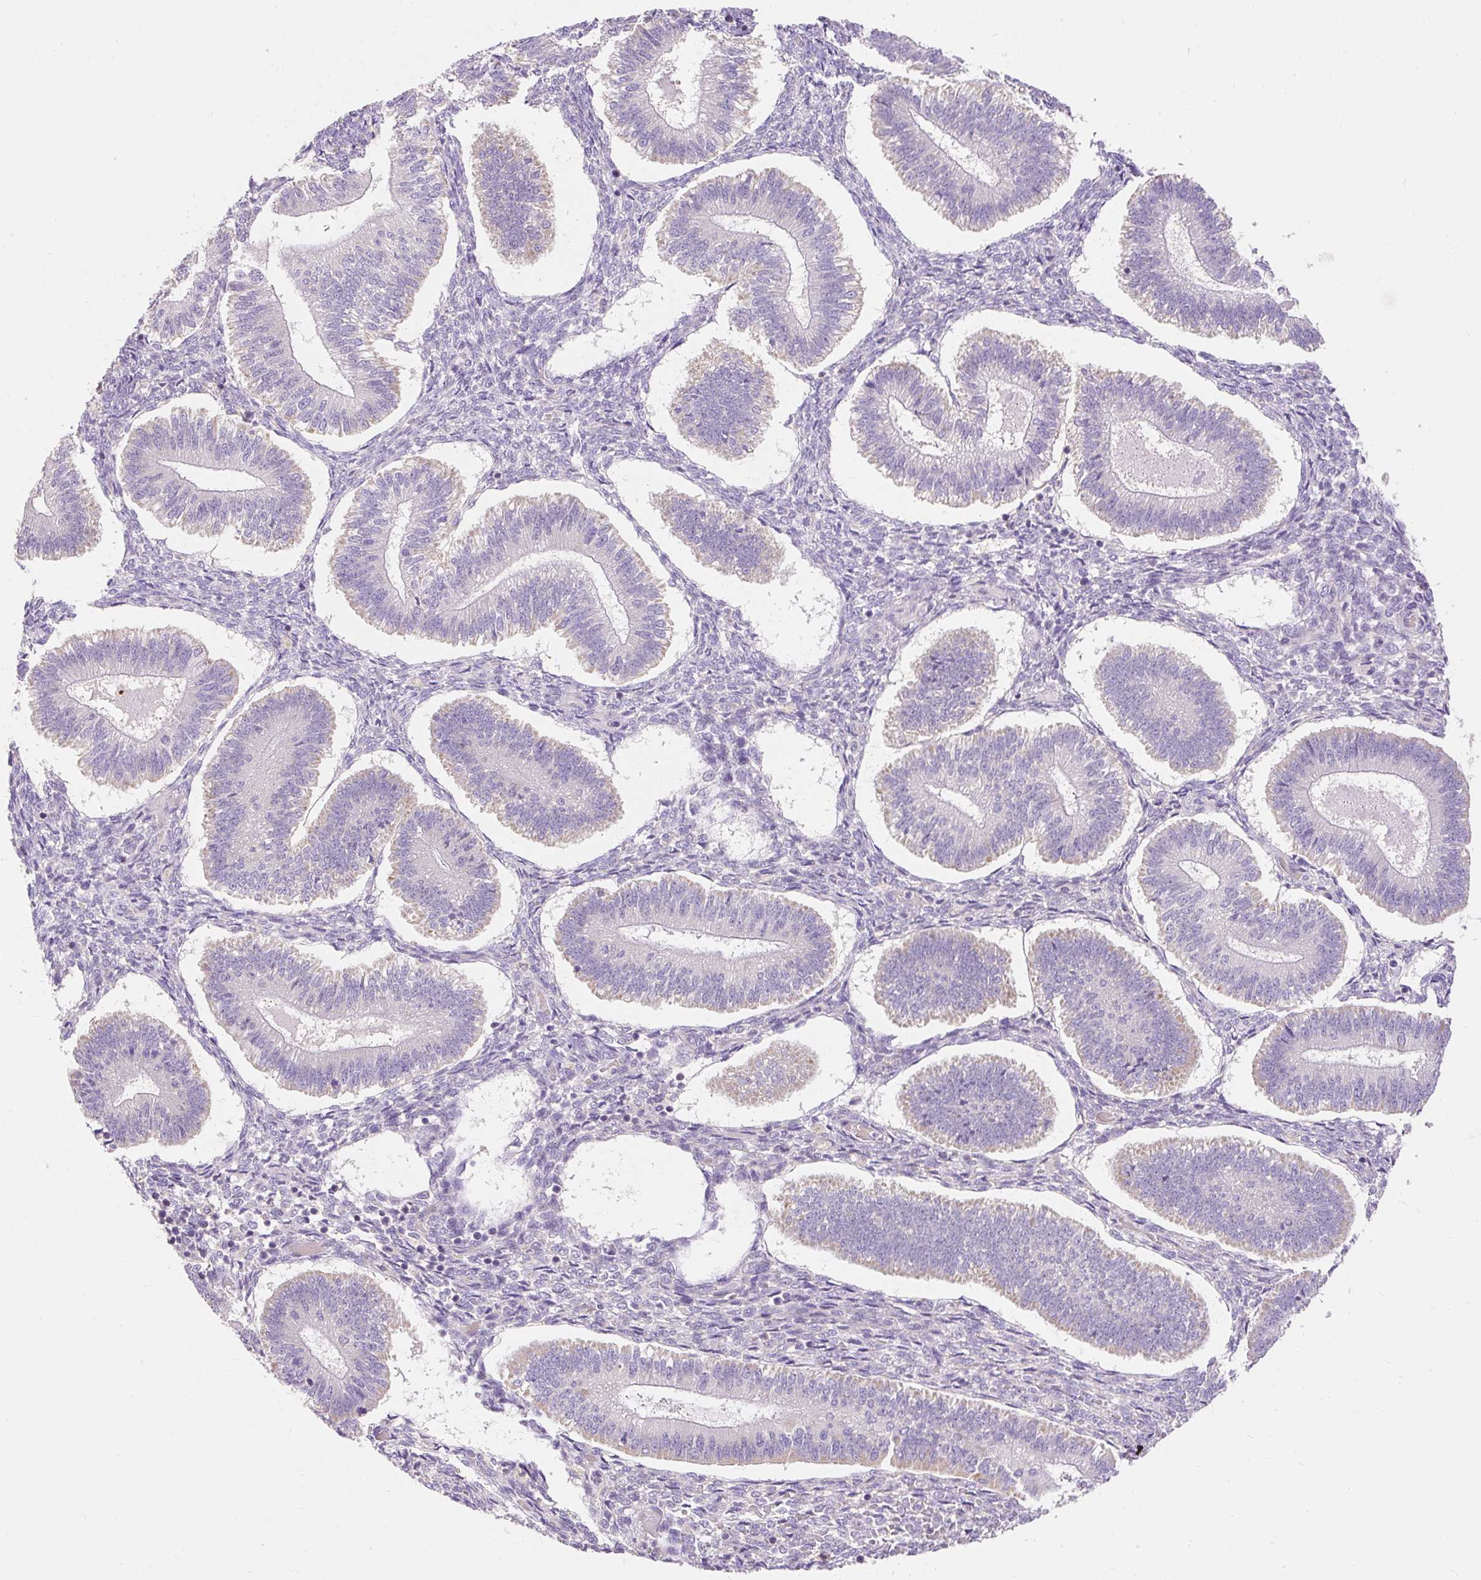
{"staining": {"intensity": "negative", "quantity": "none", "location": "none"}, "tissue": "endometrium", "cell_type": "Cells in endometrial stroma", "image_type": "normal", "snomed": [{"axis": "morphology", "description": "Normal tissue, NOS"}, {"axis": "topography", "description": "Endometrium"}], "caption": "Image shows no significant protein expression in cells in endometrial stroma of unremarkable endometrium.", "gene": "PMAIP1", "patient": {"sex": "female", "age": 25}}